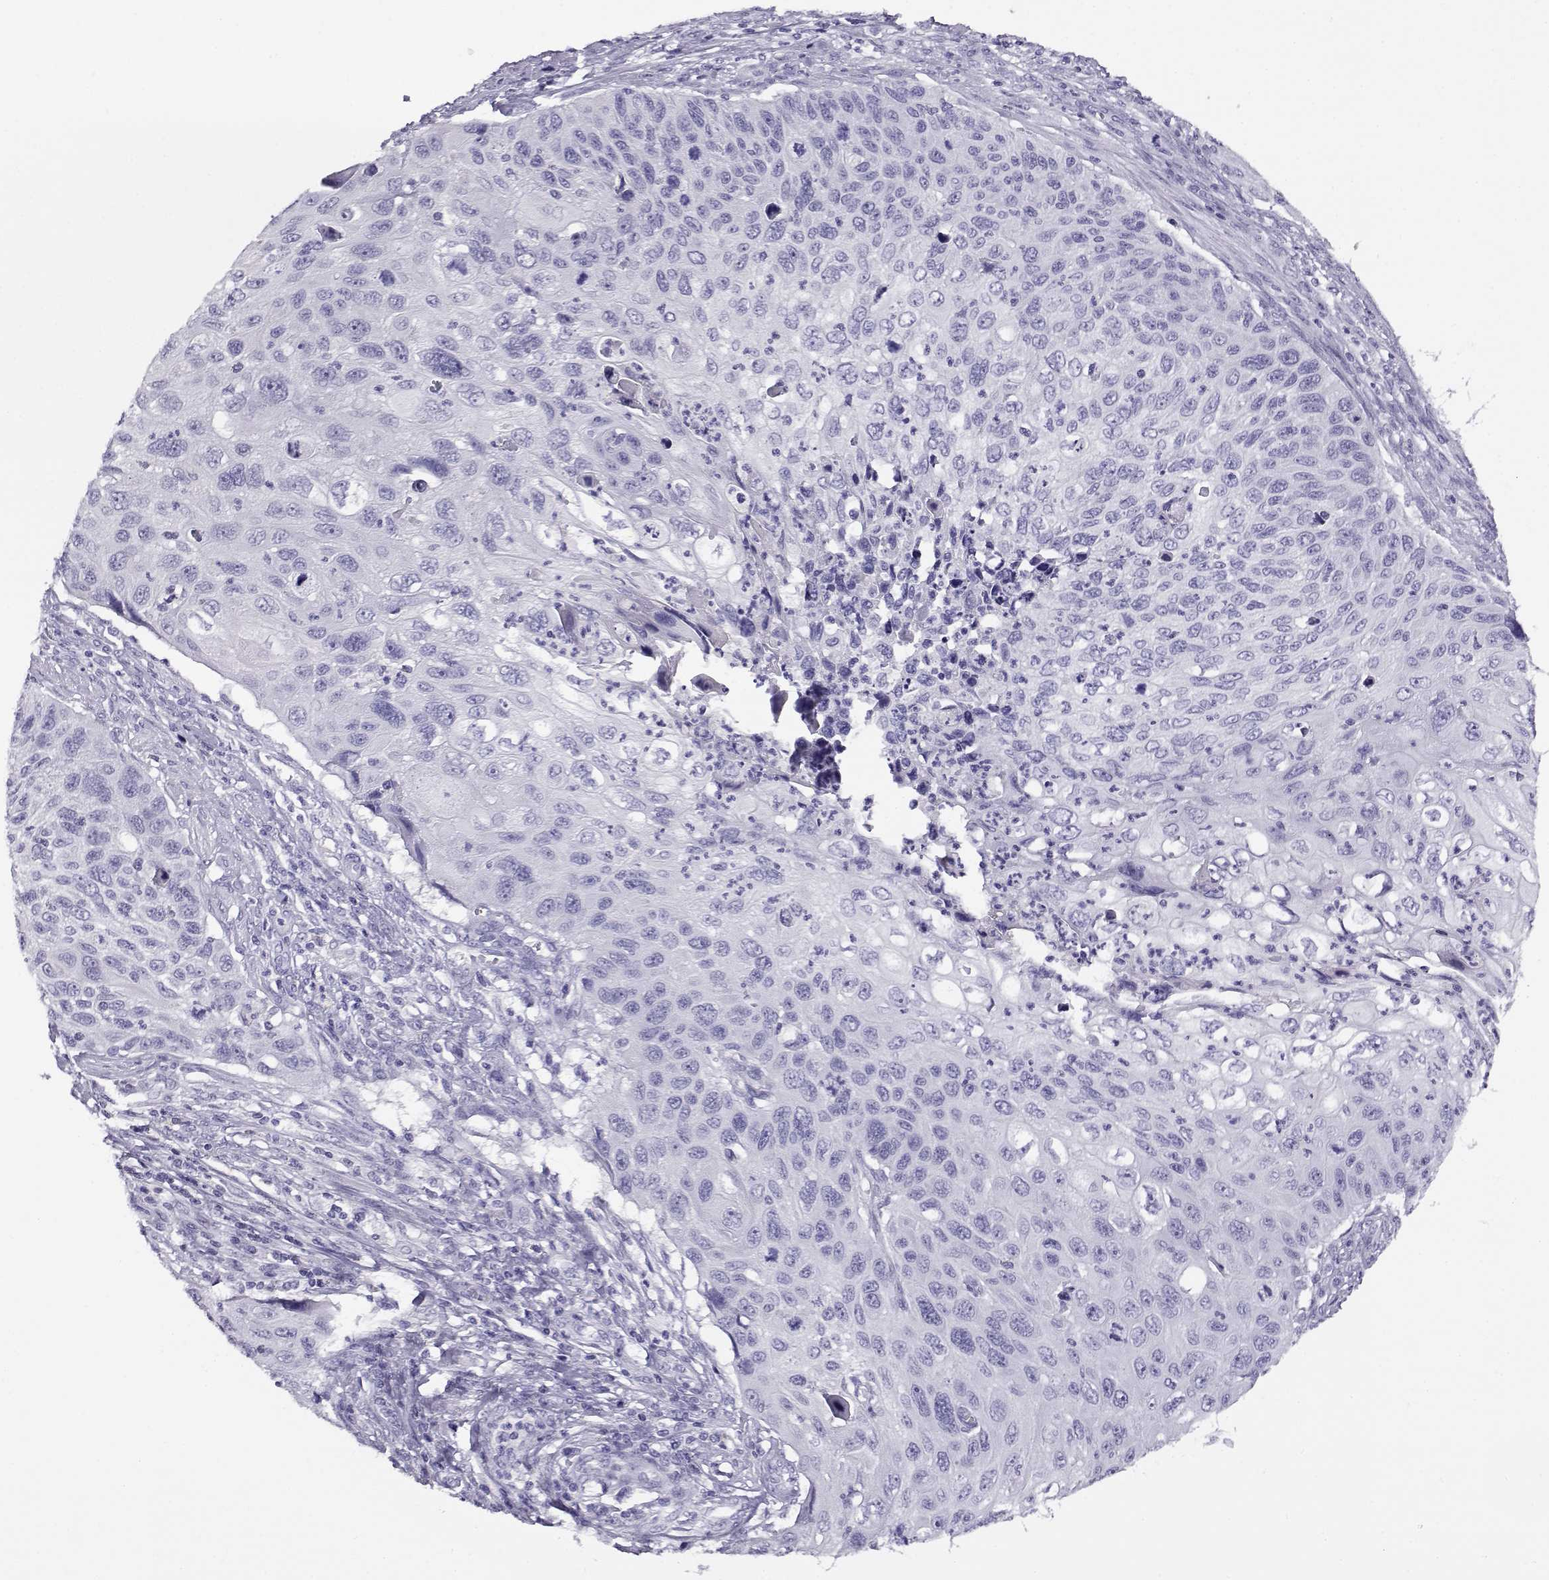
{"staining": {"intensity": "negative", "quantity": "none", "location": "none"}, "tissue": "cervical cancer", "cell_type": "Tumor cells", "image_type": "cancer", "snomed": [{"axis": "morphology", "description": "Squamous cell carcinoma, NOS"}, {"axis": "topography", "description": "Cervix"}], "caption": "Immunohistochemistry micrograph of neoplastic tissue: squamous cell carcinoma (cervical) stained with DAB (3,3'-diaminobenzidine) shows no significant protein expression in tumor cells. (Brightfield microscopy of DAB immunohistochemistry at high magnification).", "gene": "RHOXF2", "patient": {"sex": "female", "age": 70}}